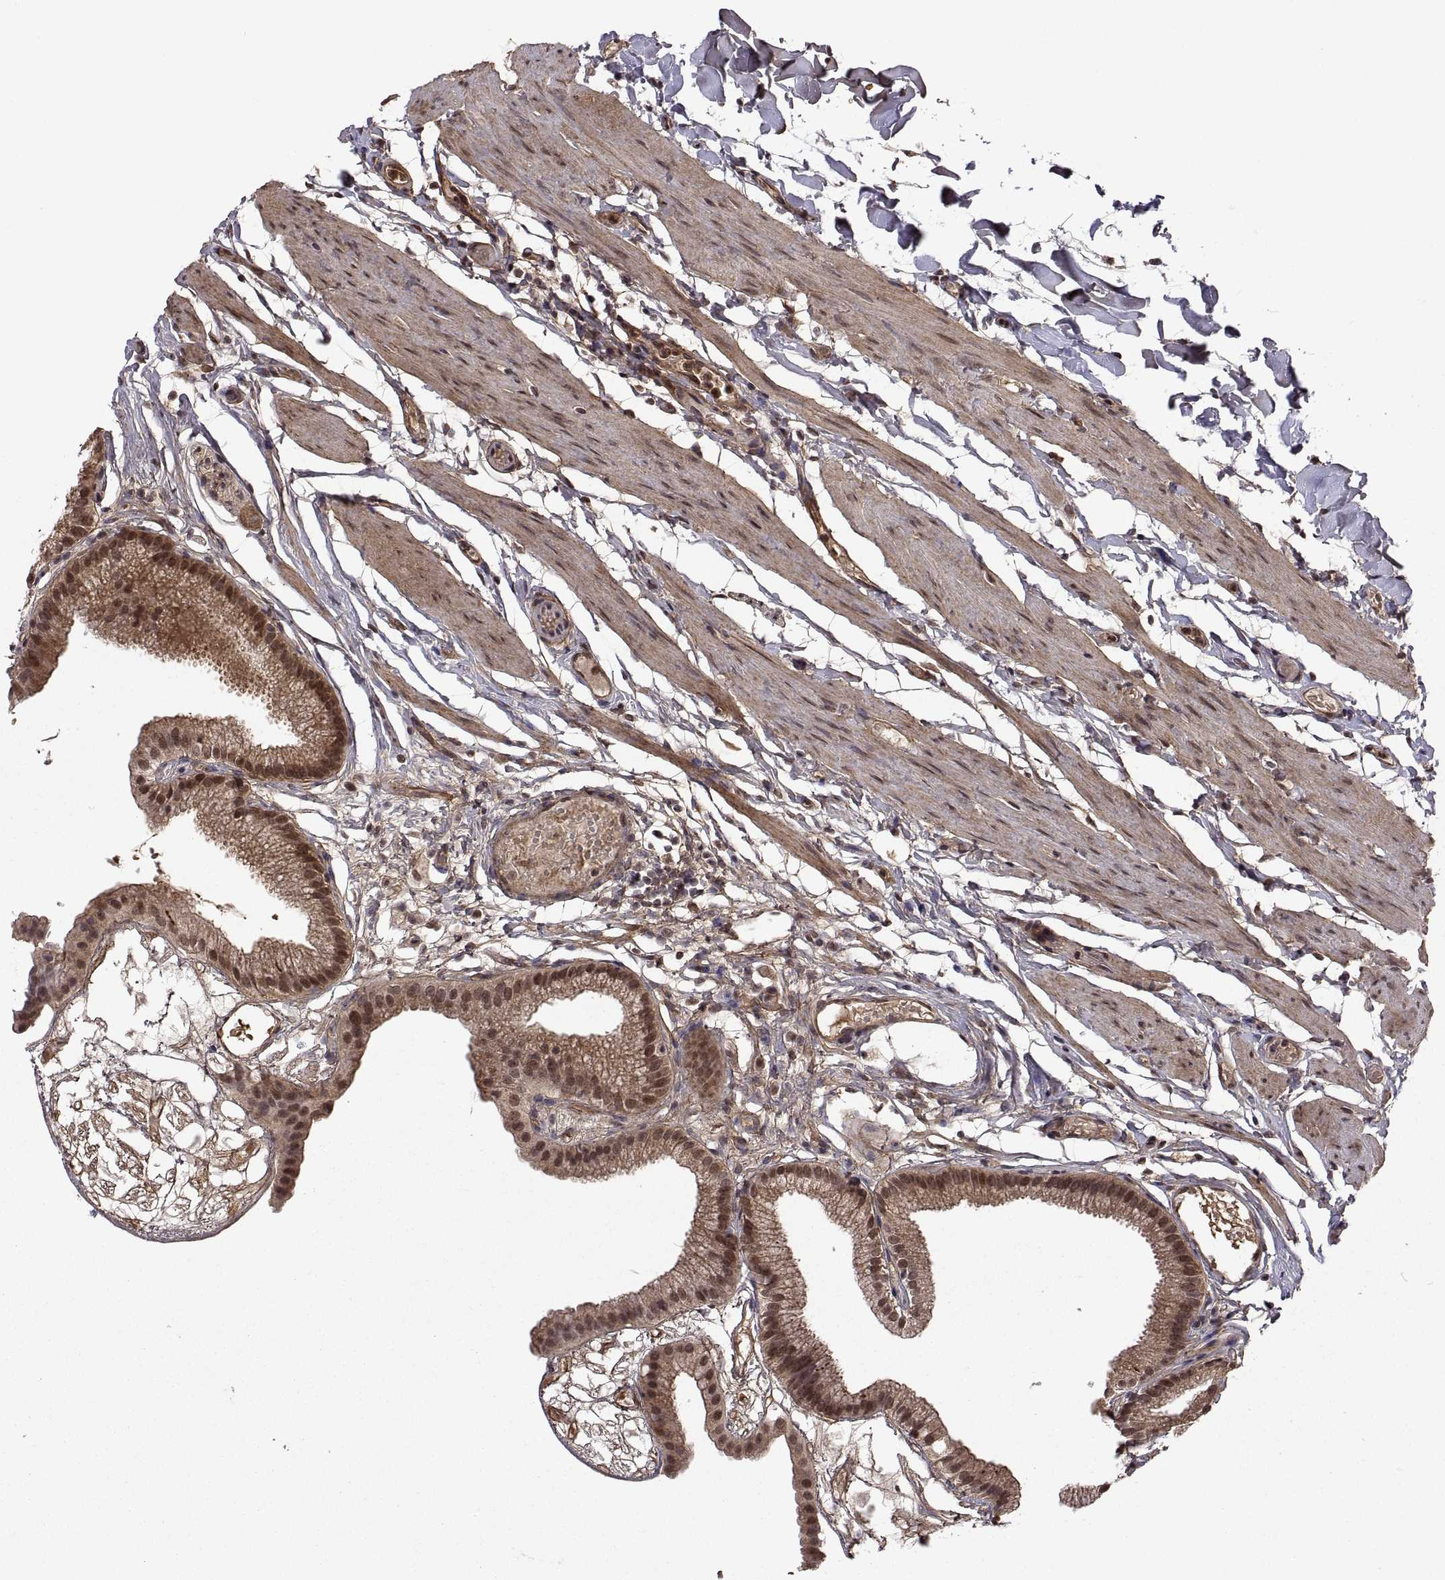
{"staining": {"intensity": "moderate", "quantity": ">75%", "location": "cytoplasmic/membranous,nuclear"}, "tissue": "gallbladder", "cell_type": "Glandular cells", "image_type": "normal", "snomed": [{"axis": "morphology", "description": "Normal tissue, NOS"}, {"axis": "topography", "description": "Gallbladder"}], "caption": "The image demonstrates a brown stain indicating the presence of a protein in the cytoplasmic/membranous,nuclear of glandular cells in gallbladder. Using DAB (brown) and hematoxylin (blue) stains, captured at high magnification using brightfield microscopy.", "gene": "ZNRF2", "patient": {"sex": "female", "age": 45}}